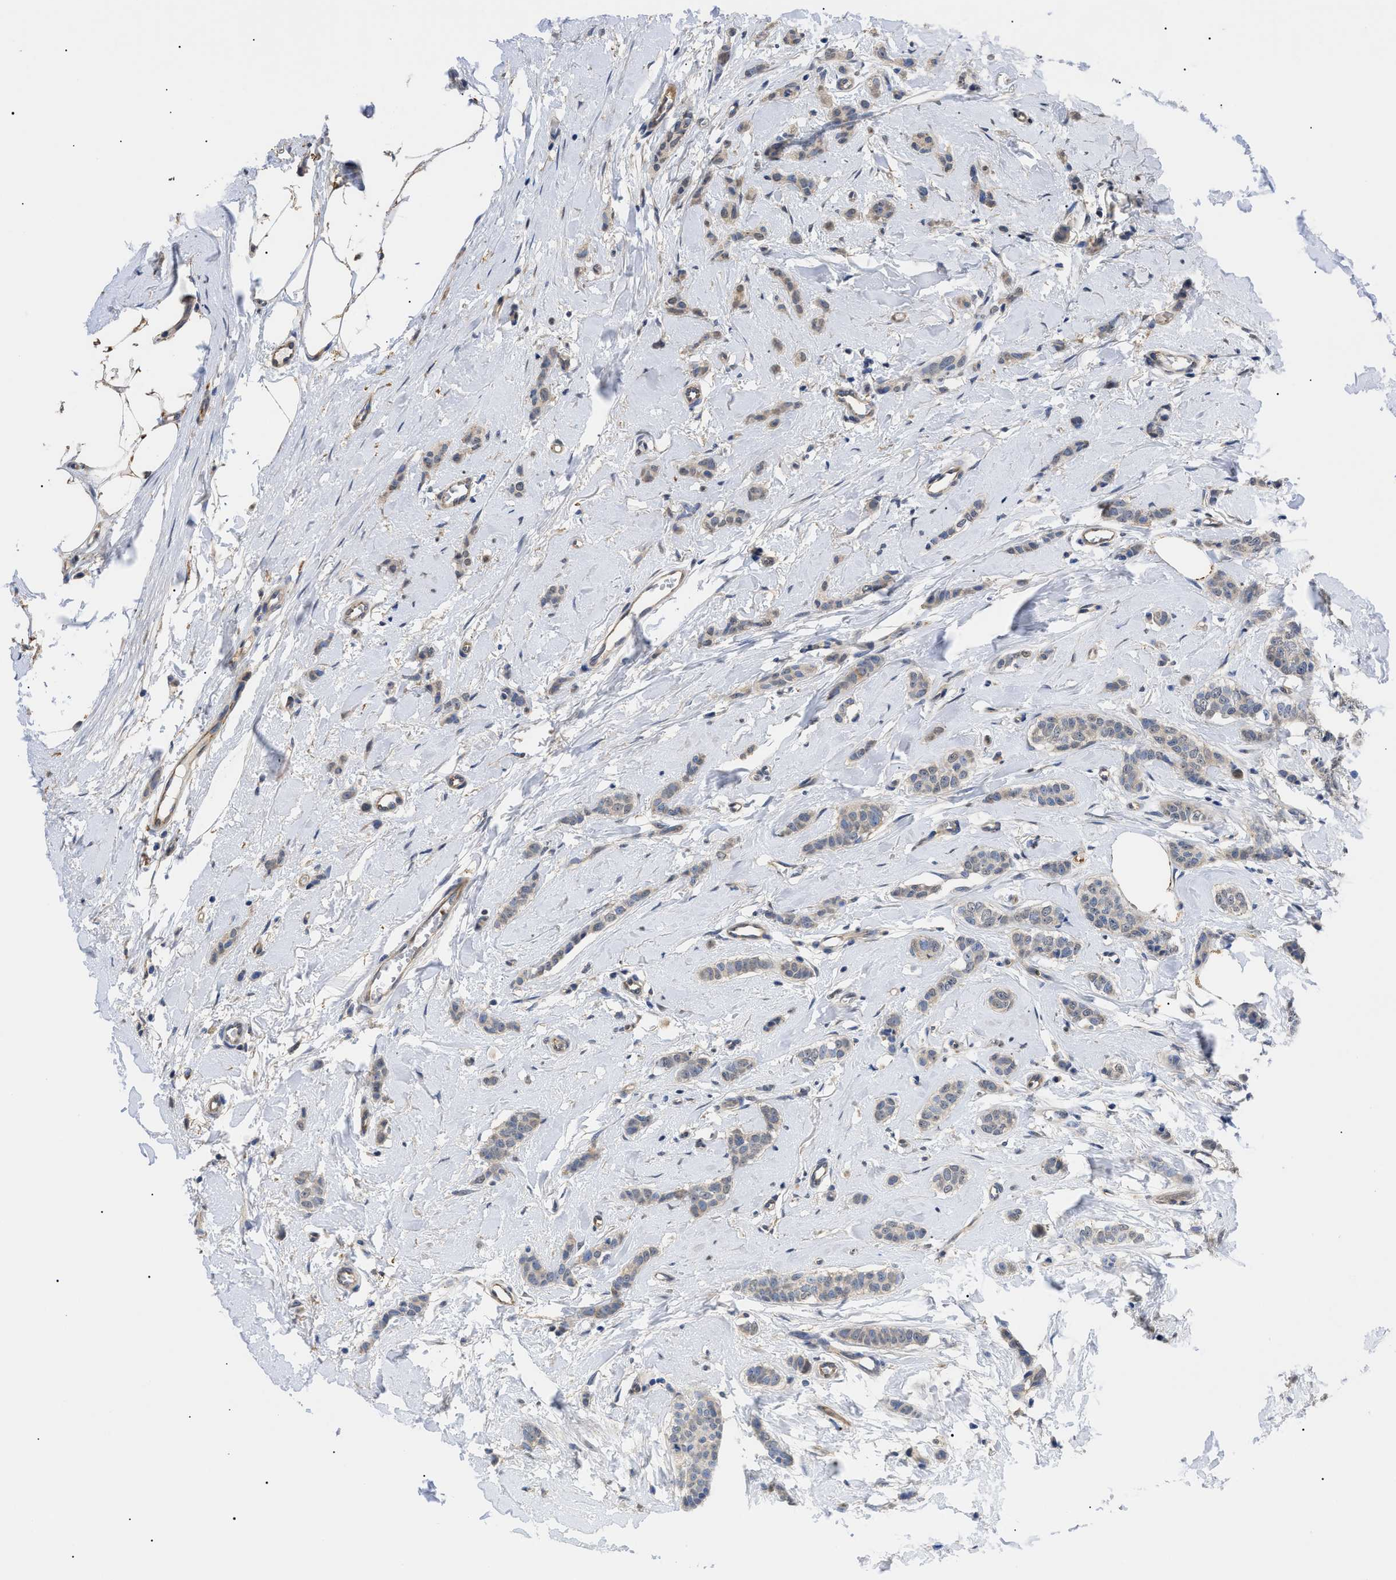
{"staining": {"intensity": "weak", "quantity": ">75%", "location": "cytoplasmic/membranous"}, "tissue": "breast cancer", "cell_type": "Tumor cells", "image_type": "cancer", "snomed": [{"axis": "morphology", "description": "Lobular carcinoma"}, {"axis": "topography", "description": "Skin"}, {"axis": "topography", "description": "Breast"}], "caption": "The histopathology image shows staining of lobular carcinoma (breast), revealing weak cytoplasmic/membranous protein staining (brown color) within tumor cells.", "gene": "SFXN5", "patient": {"sex": "female", "age": 46}}